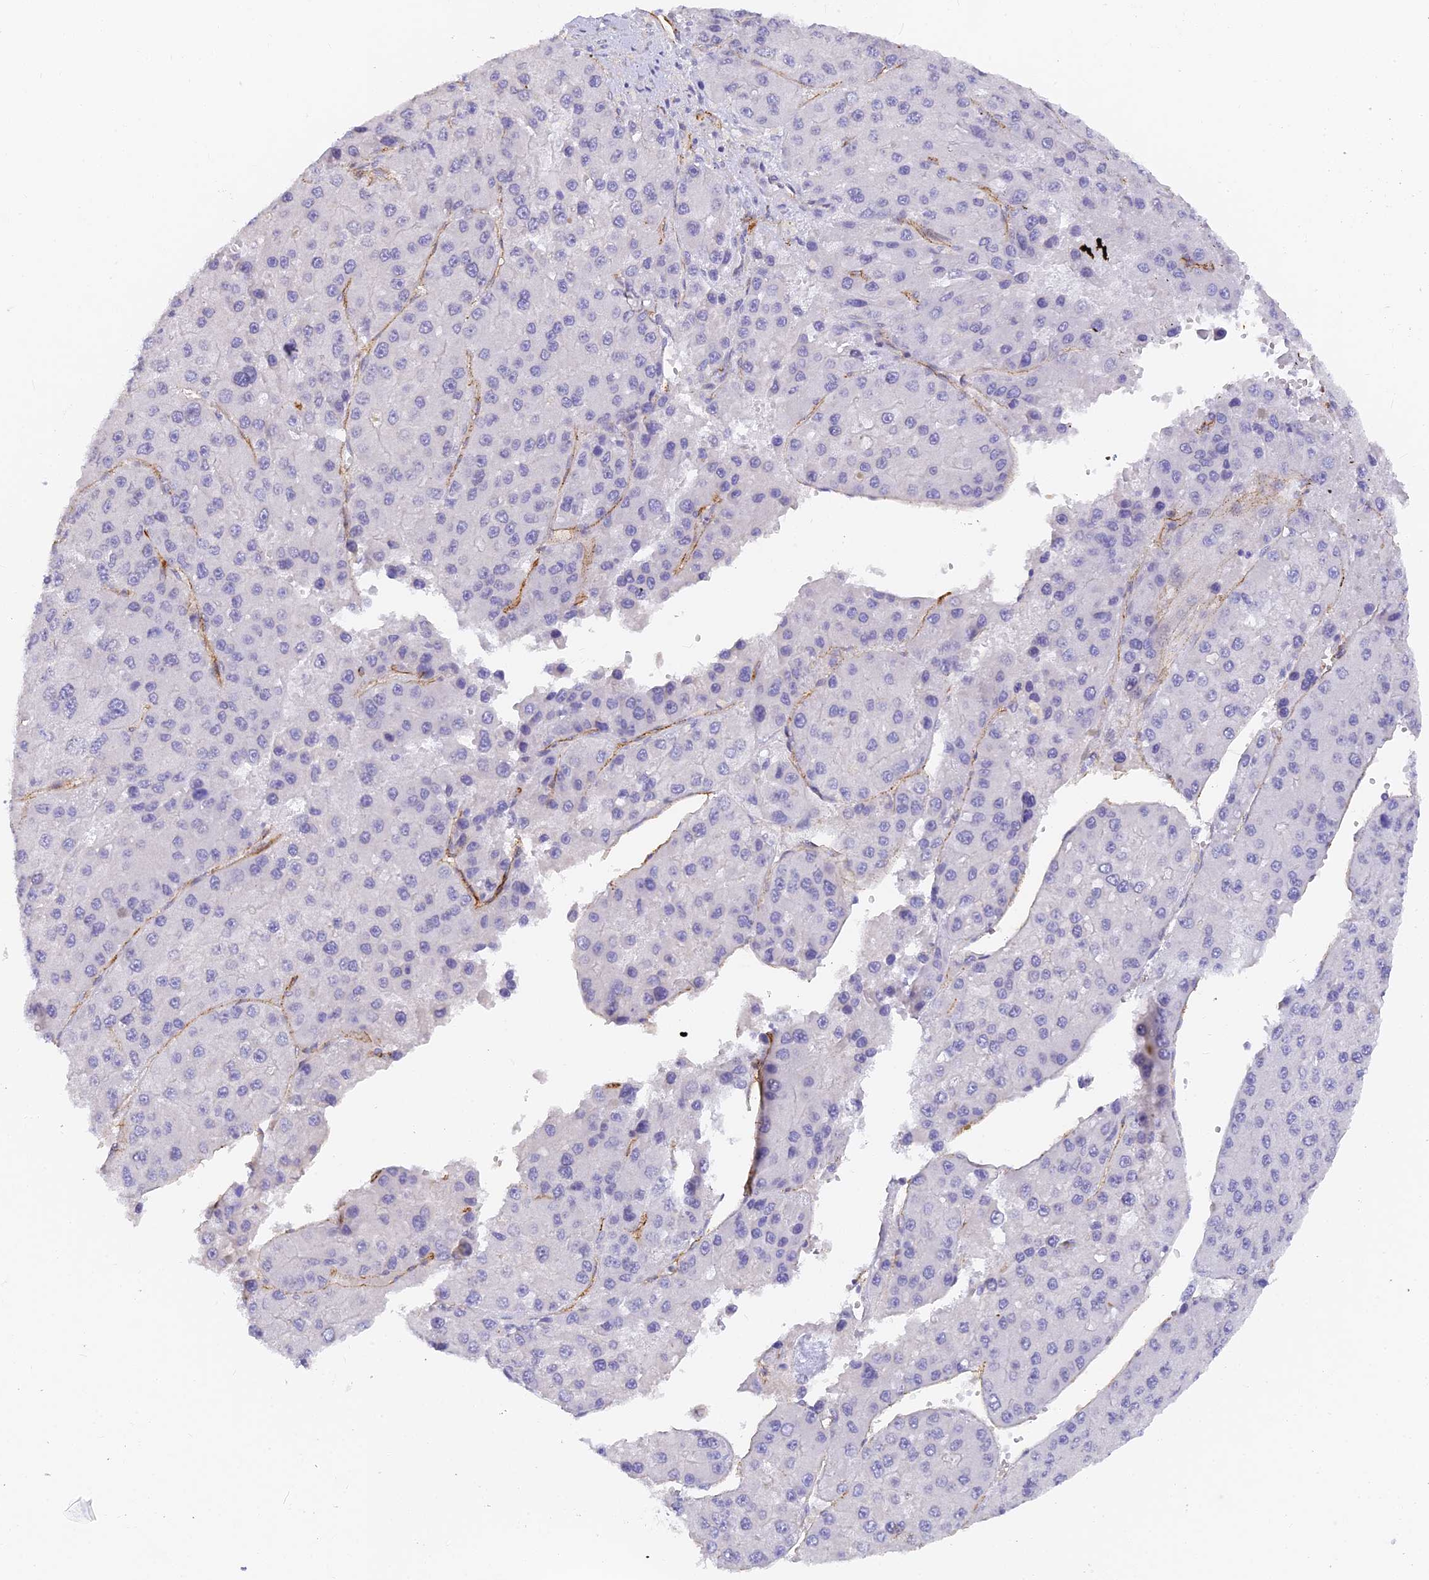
{"staining": {"intensity": "negative", "quantity": "none", "location": "none"}, "tissue": "liver cancer", "cell_type": "Tumor cells", "image_type": "cancer", "snomed": [{"axis": "morphology", "description": "Carcinoma, Hepatocellular, NOS"}, {"axis": "topography", "description": "Liver"}], "caption": "Immunohistochemistry of human hepatocellular carcinoma (liver) shows no staining in tumor cells. (DAB IHC, high magnification).", "gene": "GJA1", "patient": {"sex": "female", "age": 73}}